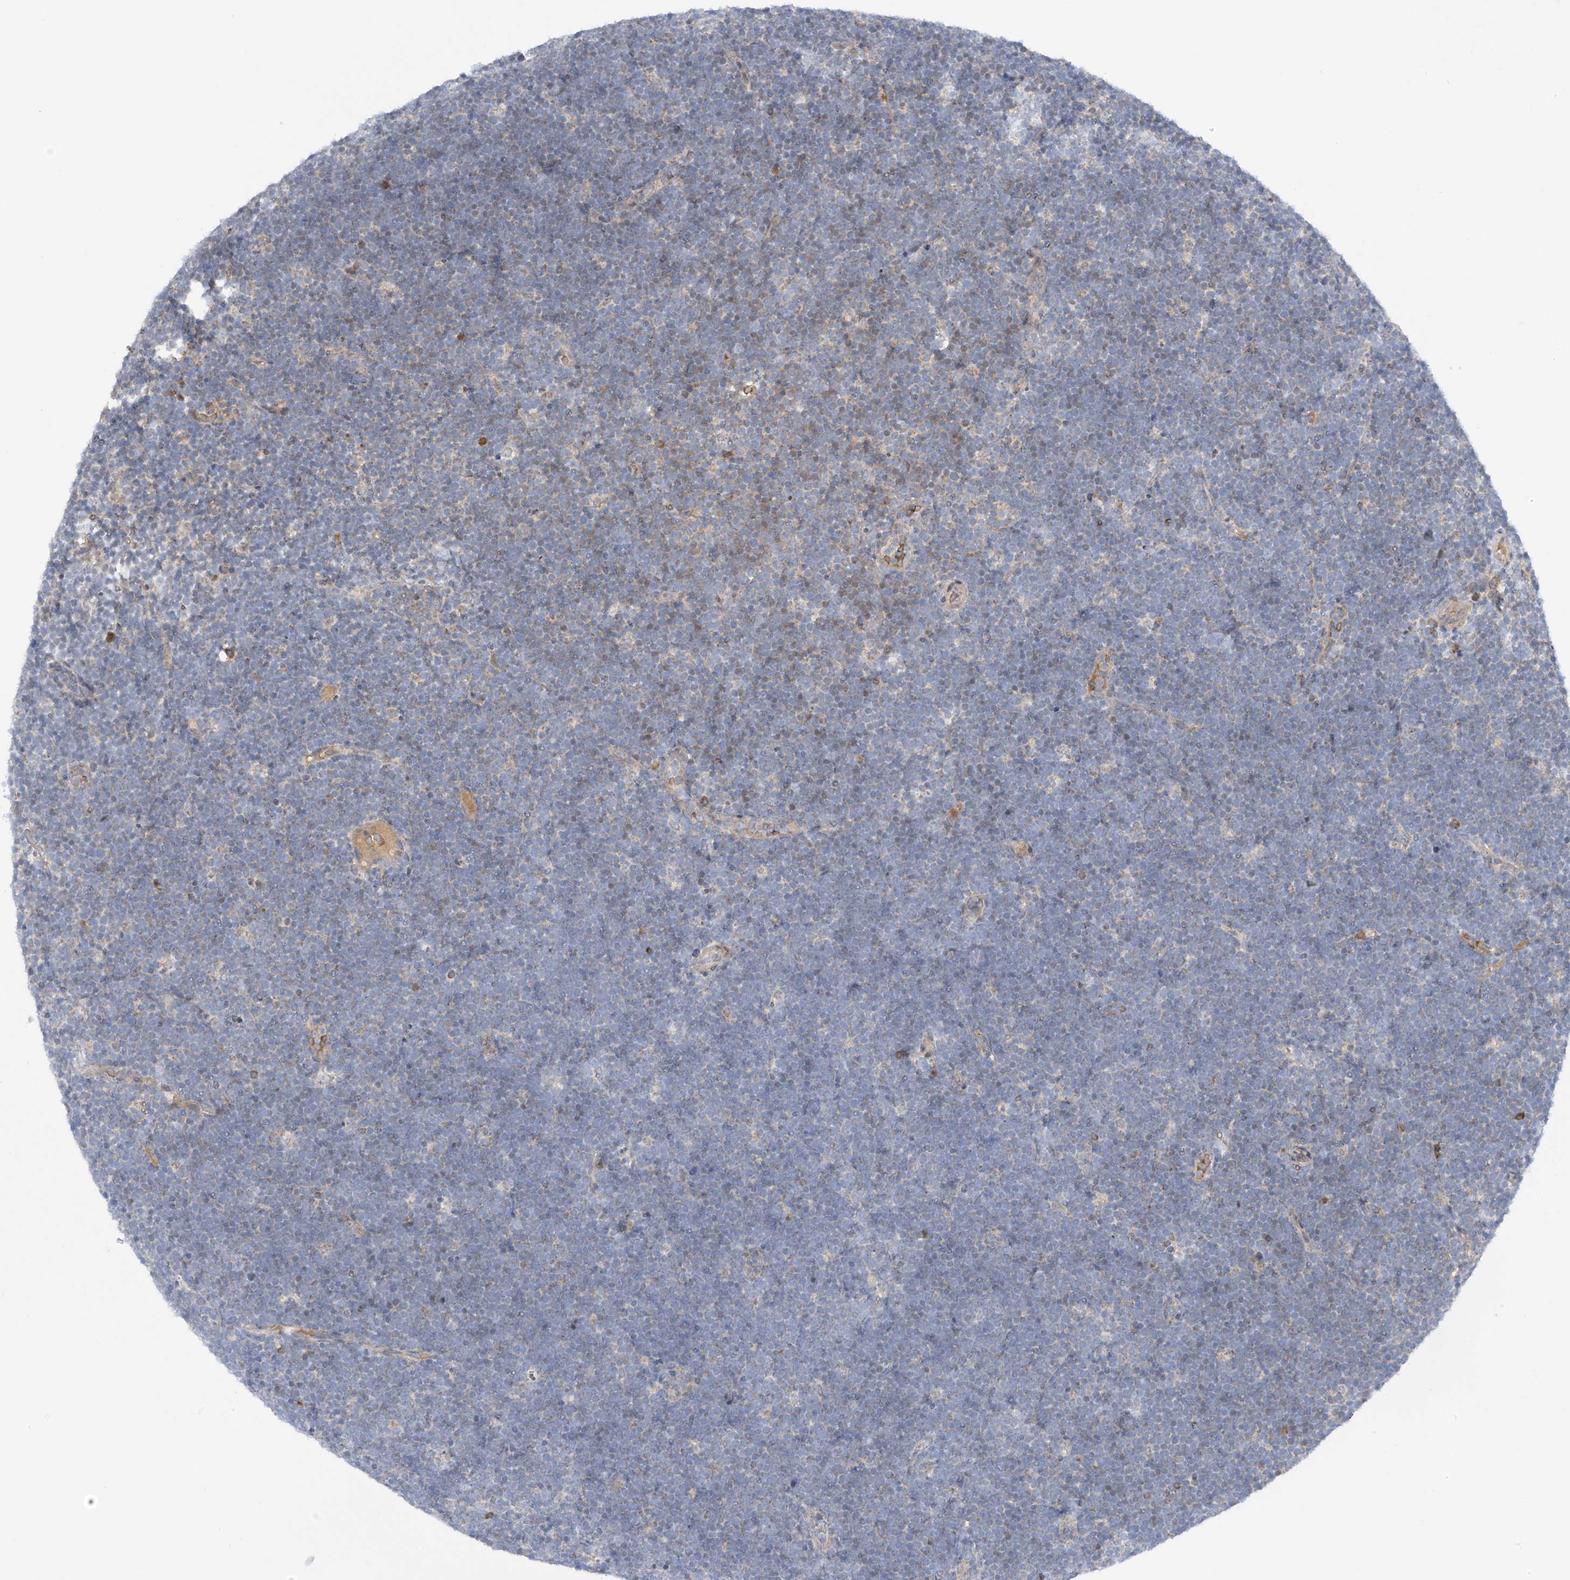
{"staining": {"intensity": "negative", "quantity": "none", "location": "none"}, "tissue": "lymphoma", "cell_type": "Tumor cells", "image_type": "cancer", "snomed": [{"axis": "morphology", "description": "Malignant lymphoma, non-Hodgkin's type, High grade"}, {"axis": "topography", "description": "Lymph node"}], "caption": "Image shows no significant protein staining in tumor cells of lymphoma.", "gene": "METTL18", "patient": {"sex": "male", "age": 13}}